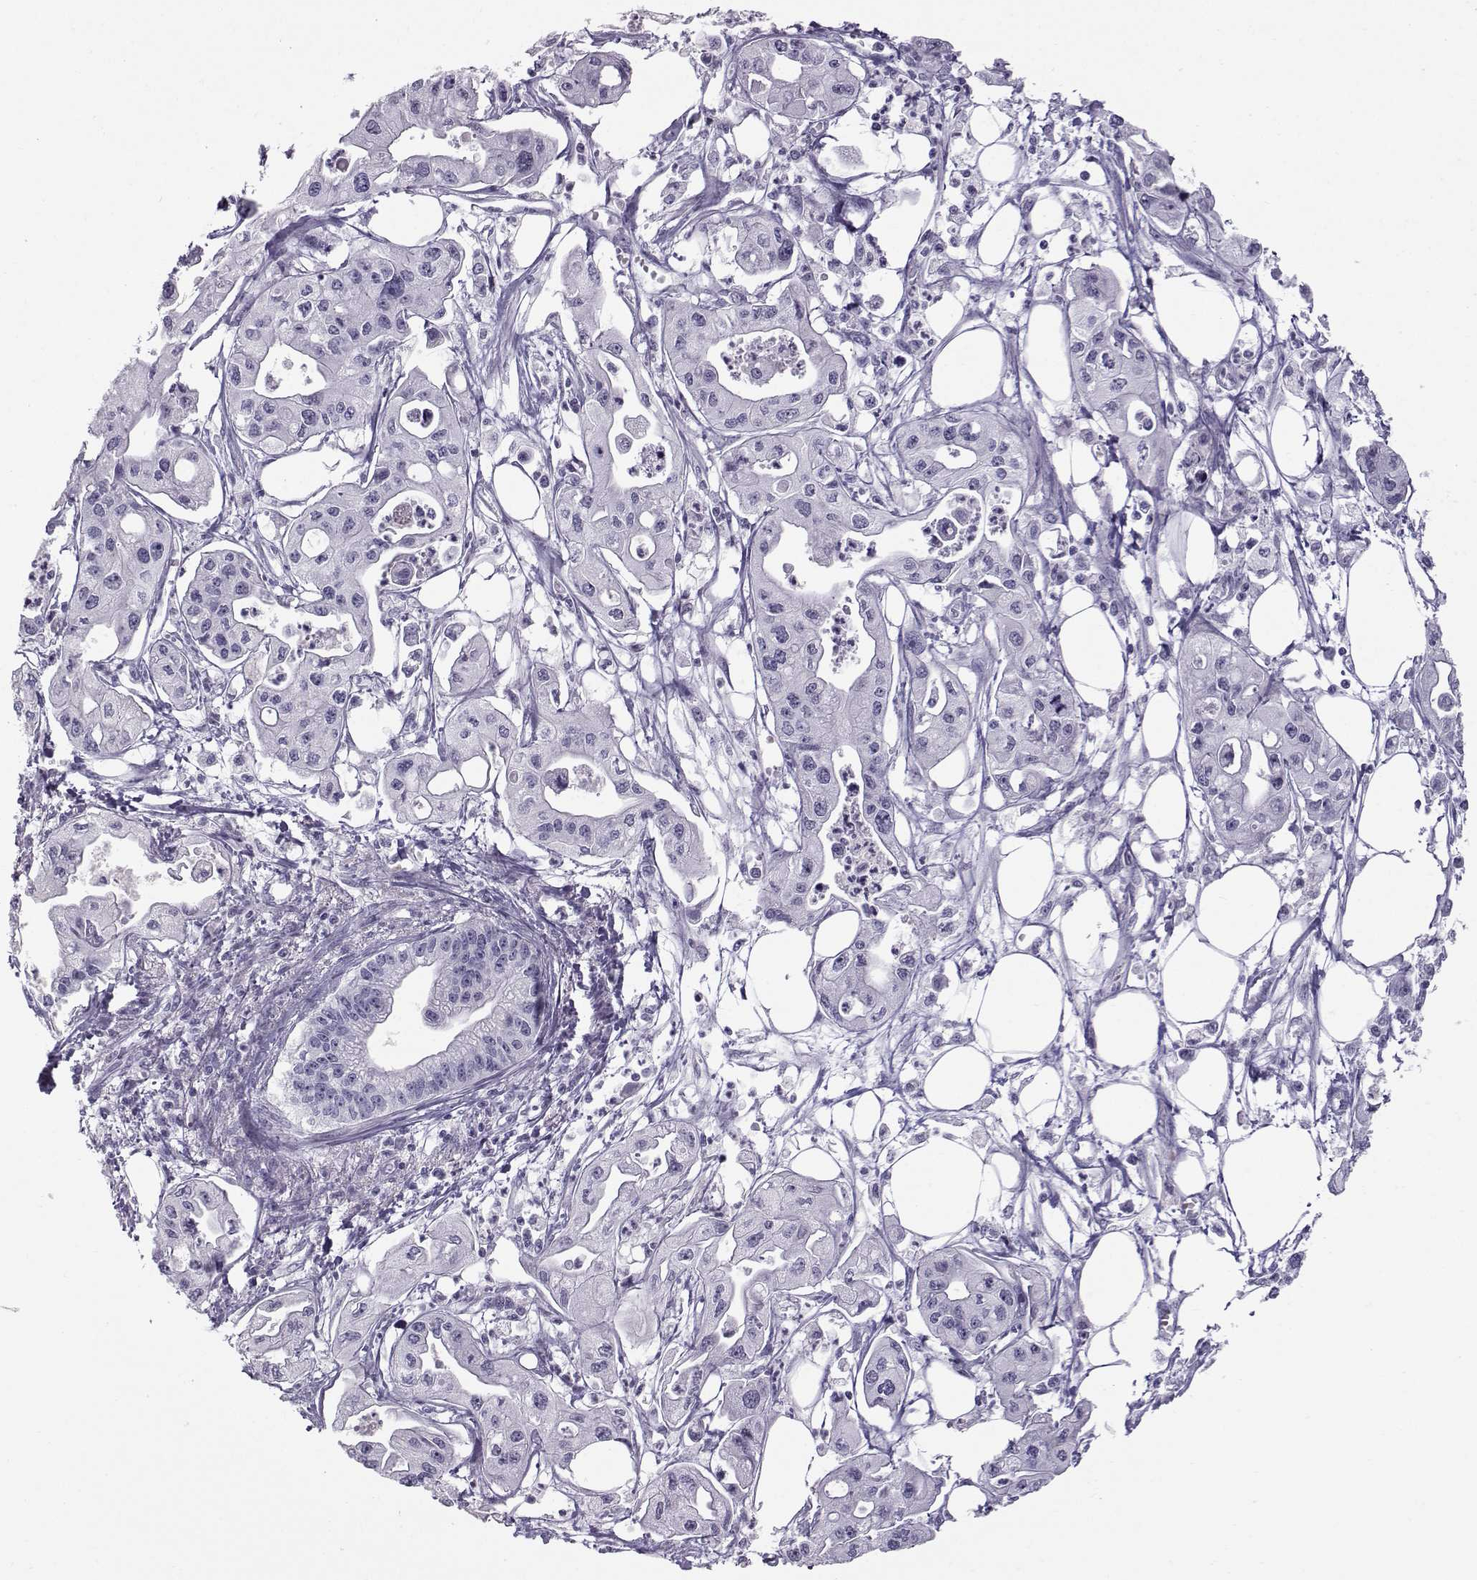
{"staining": {"intensity": "negative", "quantity": "none", "location": "none"}, "tissue": "pancreatic cancer", "cell_type": "Tumor cells", "image_type": "cancer", "snomed": [{"axis": "morphology", "description": "Adenocarcinoma, NOS"}, {"axis": "topography", "description": "Pancreas"}], "caption": "Human pancreatic cancer (adenocarcinoma) stained for a protein using IHC demonstrates no positivity in tumor cells.", "gene": "DMRT3", "patient": {"sex": "male", "age": 70}}